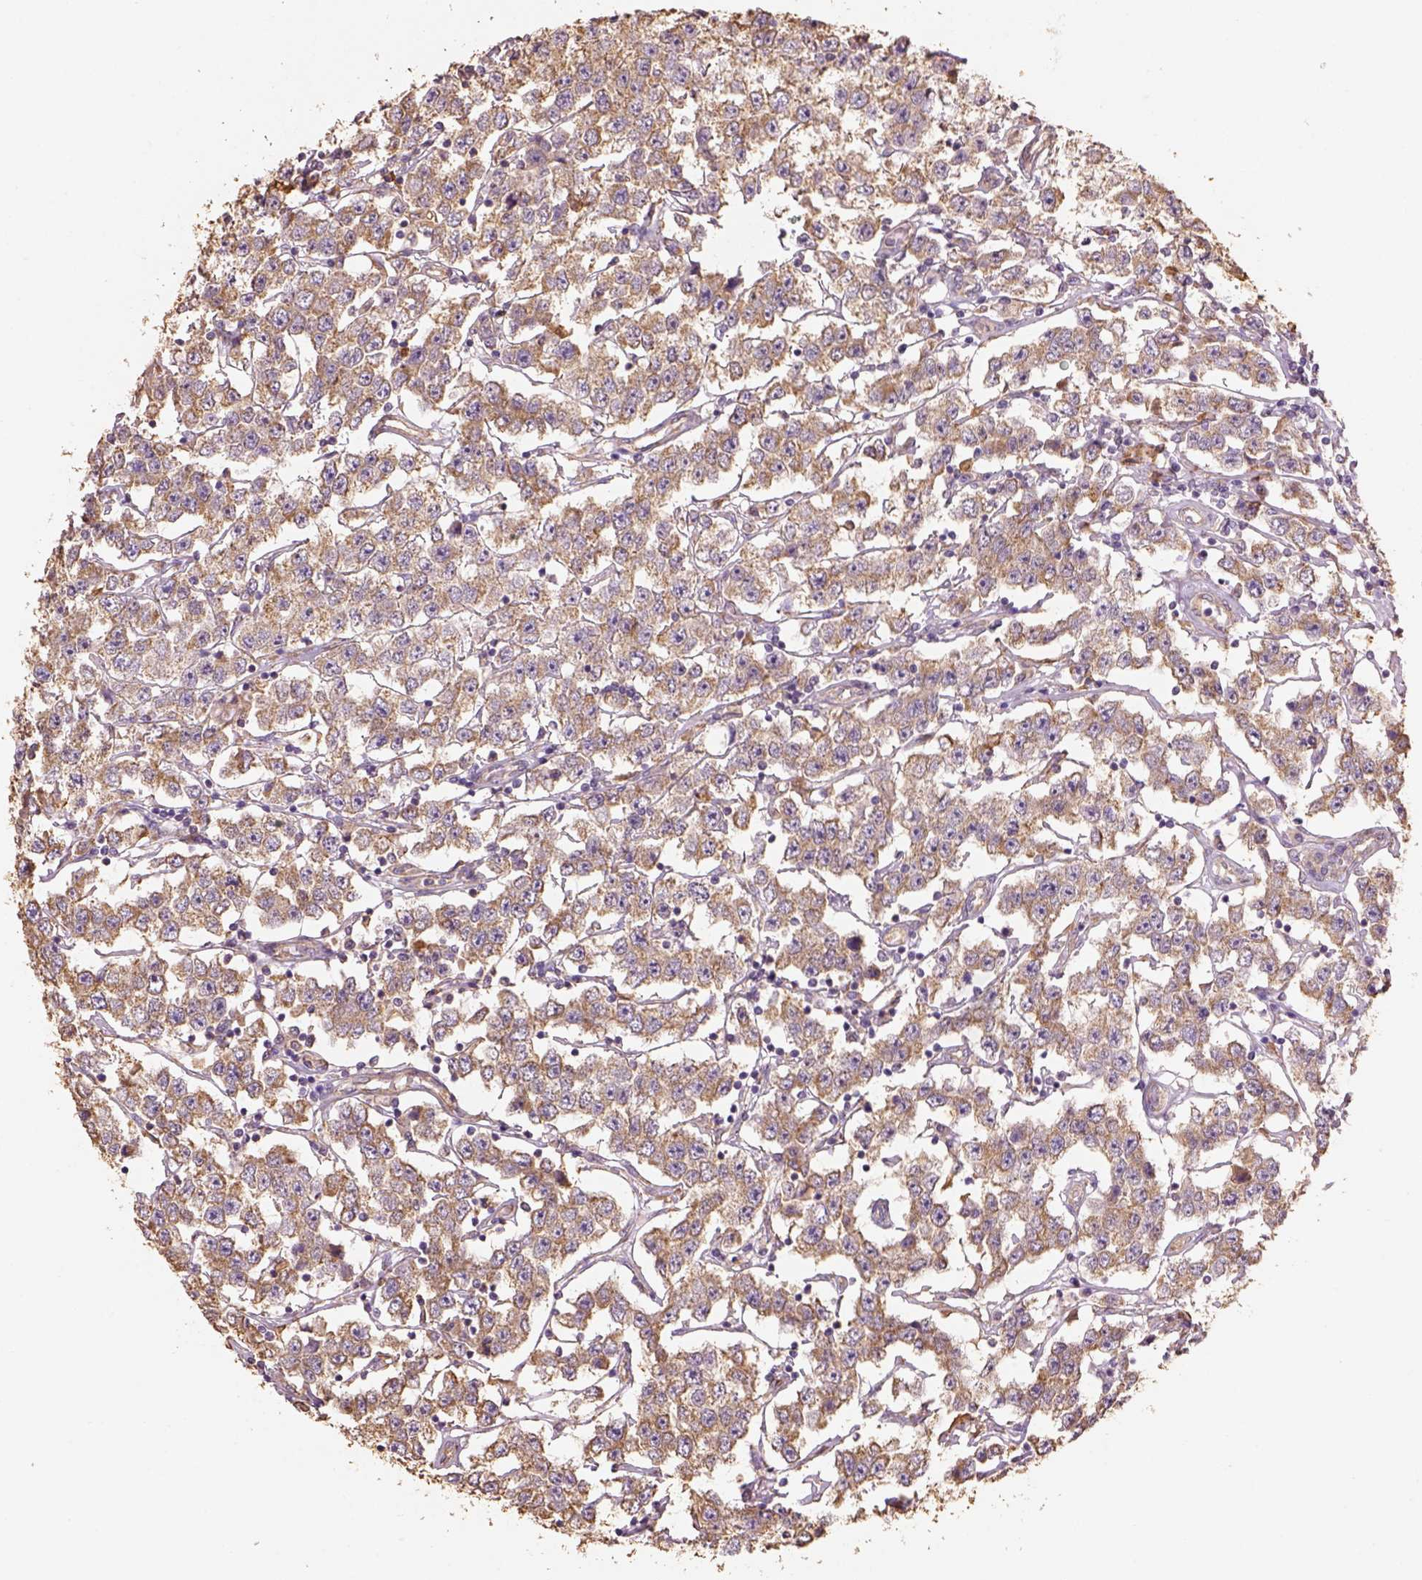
{"staining": {"intensity": "moderate", "quantity": ">75%", "location": "cytoplasmic/membranous"}, "tissue": "testis cancer", "cell_type": "Tumor cells", "image_type": "cancer", "snomed": [{"axis": "morphology", "description": "Seminoma, NOS"}, {"axis": "topography", "description": "Testis"}], "caption": "Testis cancer (seminoma) stained for a protein shows moderate cytoplasmic/membranous positivity in tumor cells. Nuclei are stained in blue.", "gene": "AP2B1", "patient": {"sex": "male", "age": 52}}